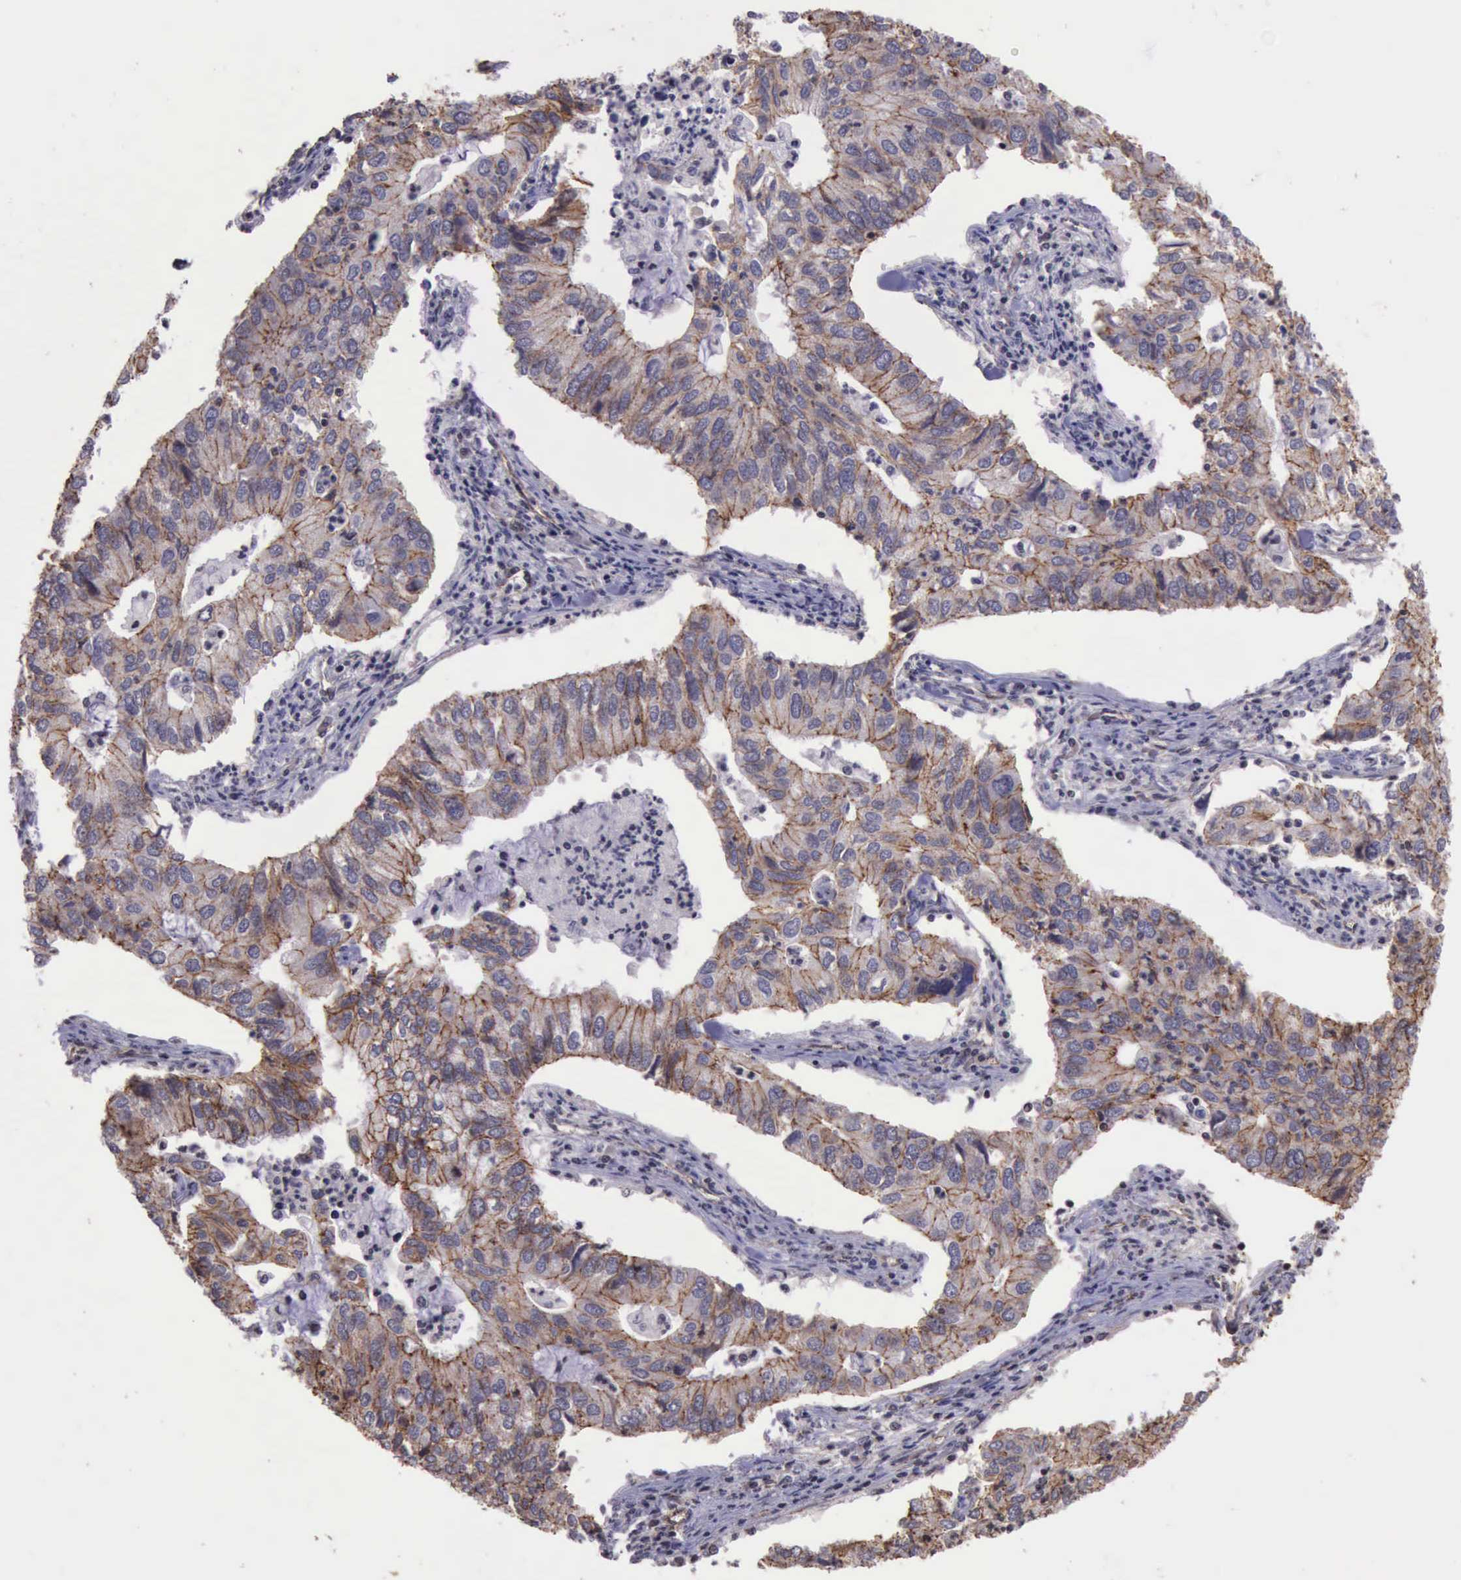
{"staining": {"intensity": "moderate", "quantity": ">75%", "location": "cytoplasmic/membranous"}, "tissue": "lung cancer", "cell_type": "Tumor cells", "image_type": "cancer", "snomed": [{"axis": "morphology", "description": "Adenocarcinoma, NOS"}, {"axis": "topography", "description": "Lung"}], "caption": "Moderate cytoplasmic/membranous protein expression is present in approximately >75% of tumor cells in lung adenocarcinoma.", "gene": "CTNNB1", "patient": {"sex": "male", "age": 48}}